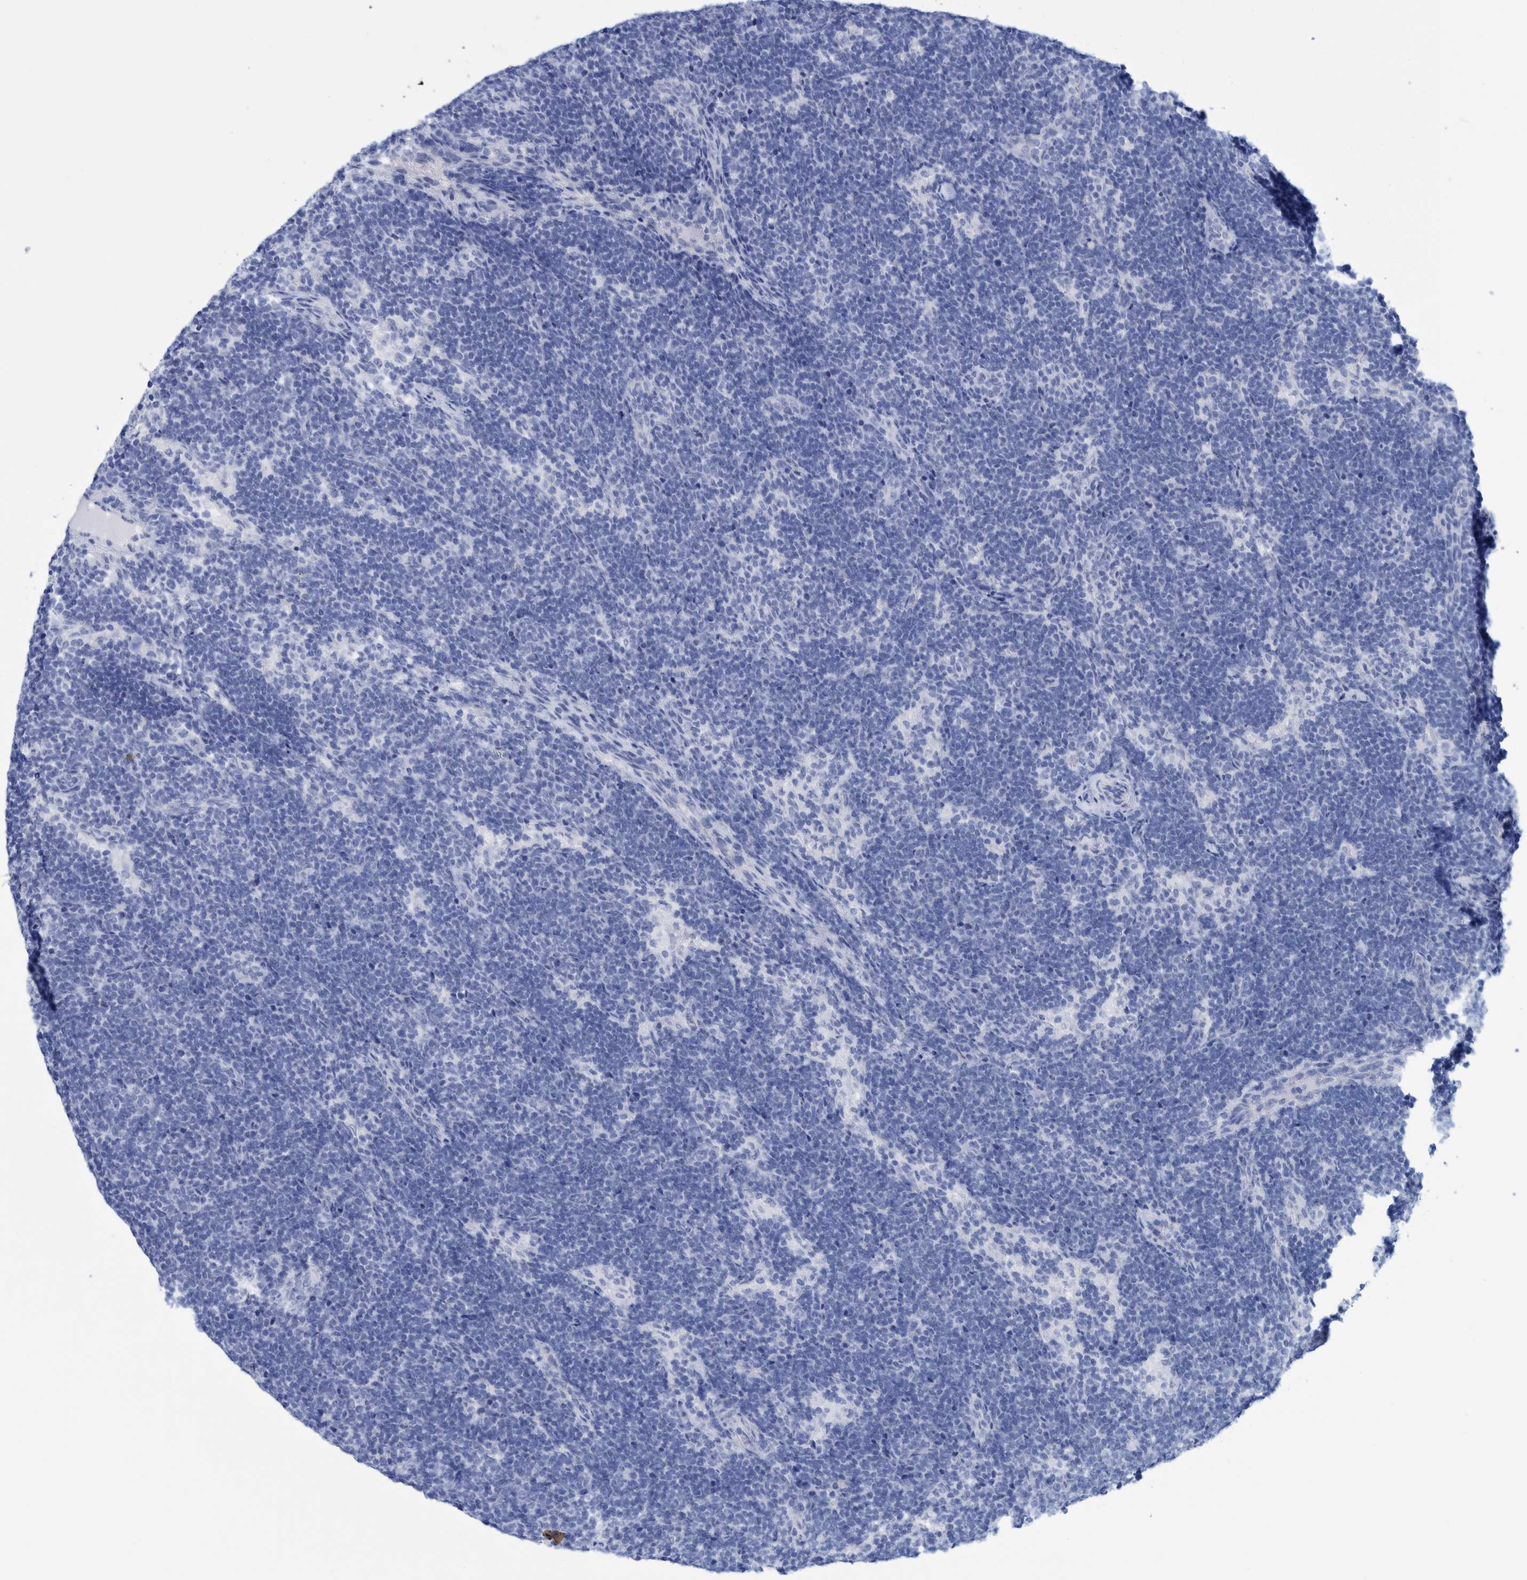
{"staining": {"intensity": "negative", "quantity": "none", "location": "none"}, "tissue": "lymph node", "cell_type": "Germinal center cells", "image_type": "normal", "snomed": [{"axis": "morphology", "description": "Normal tissue, NOS"}, {"axis": "topography", "description": "Lymph node"}], "caption": "The image shows no significant expression in germinal center cells of lymph node. (Stains: DAB (3,3'-diaminobenzidine) IHC with hematoxylin counter stain, Microscopy: brightfield microscopy at high magnification).", "gene": "PERP", "patient": {"sex": "female", "age": 22}}